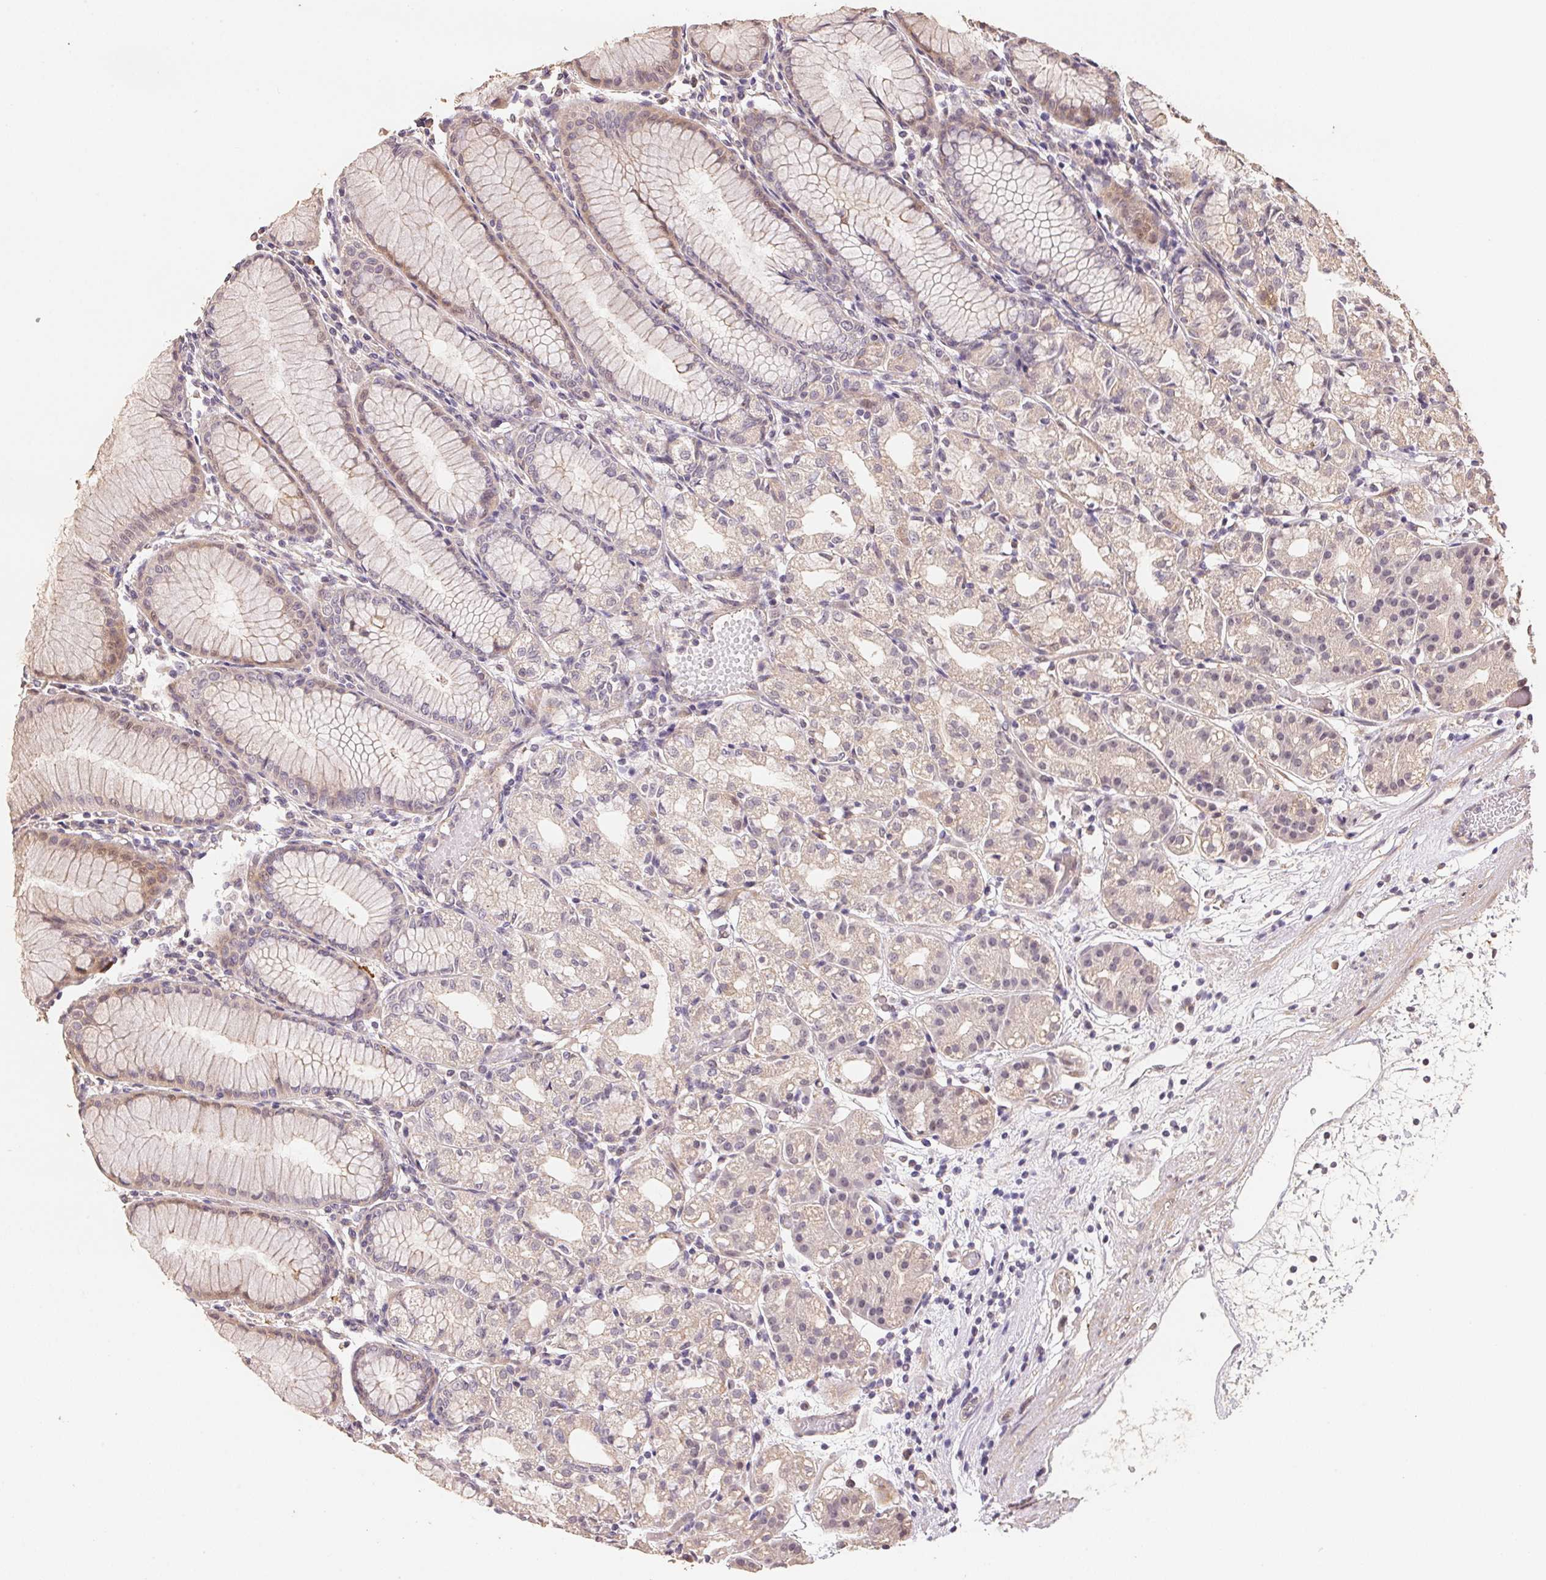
{"staining": {"intensity": "weak", "quantity": "25%-75%", "location": "cytoplasmic/membranous,nuclear"}, "tissue": "stomach", "cell_type": "Glandular cells", "image_type": "normal", "snomed": [{"axis": "morphology", "description": "Normal tissue, NOS"}, {"axis": "topography", "description": "Stomach"}], "caption": "Weak cytoplasmic/membranous,nuclear staining is identified in about 25%-75% of glandular cells in benign stomach.", "gene": "TMEM222", "patient": {"sex": "female", "age": 57}}